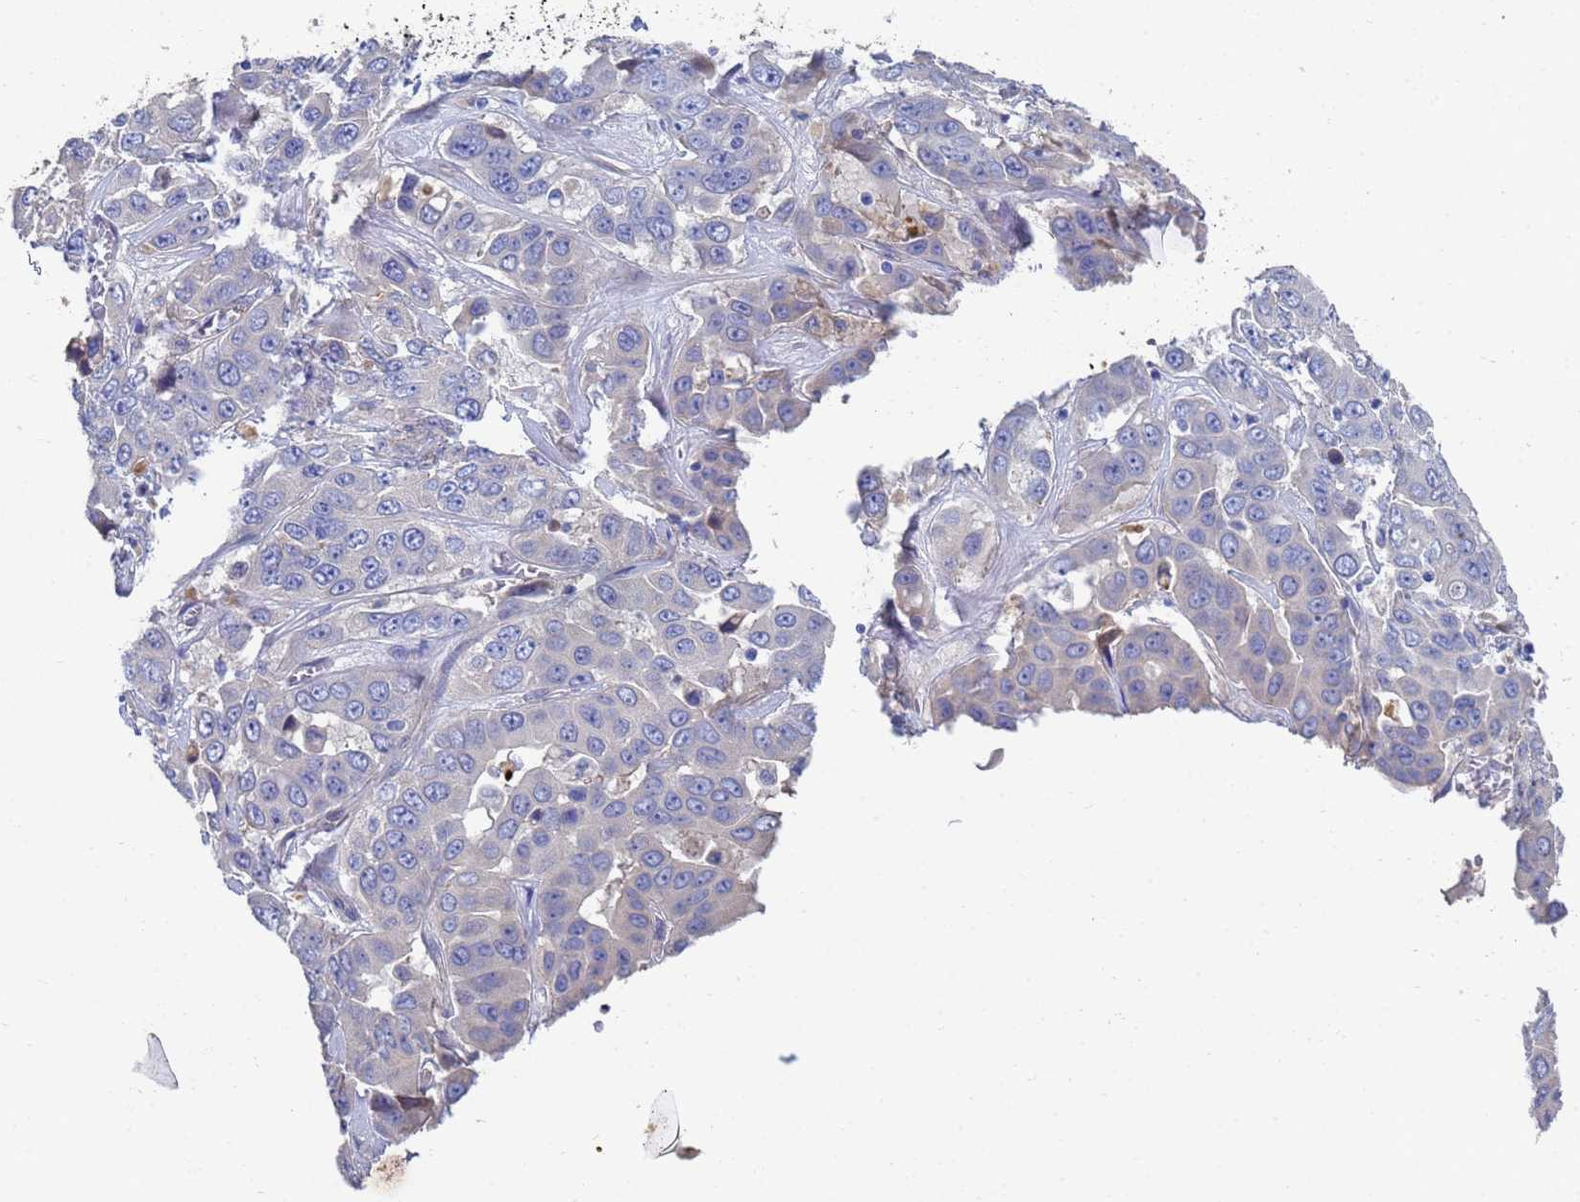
{"staining": {"intensity": "negative", "quantity": "none", "location": "none"}, "tissue": "liver cancer", "cell_type": "Tumor cells", "image_type": "cancer", "snomed": [{"axis": "morphology", "description": "Cholangiocarcinoma"}, {"axis": "topography", "description": "Liver"}], "caption": "Immunohistochemistry (IHC) photomicrograph of neoplastic tissue: human liver cholangiocarcinoma stained with DAB (3,3'-diaminobenzidine) demonstrates no significant protein positivity in tumor cells.", "gene": "LBX2", "patient": {"sex": "female", "age": 52}}